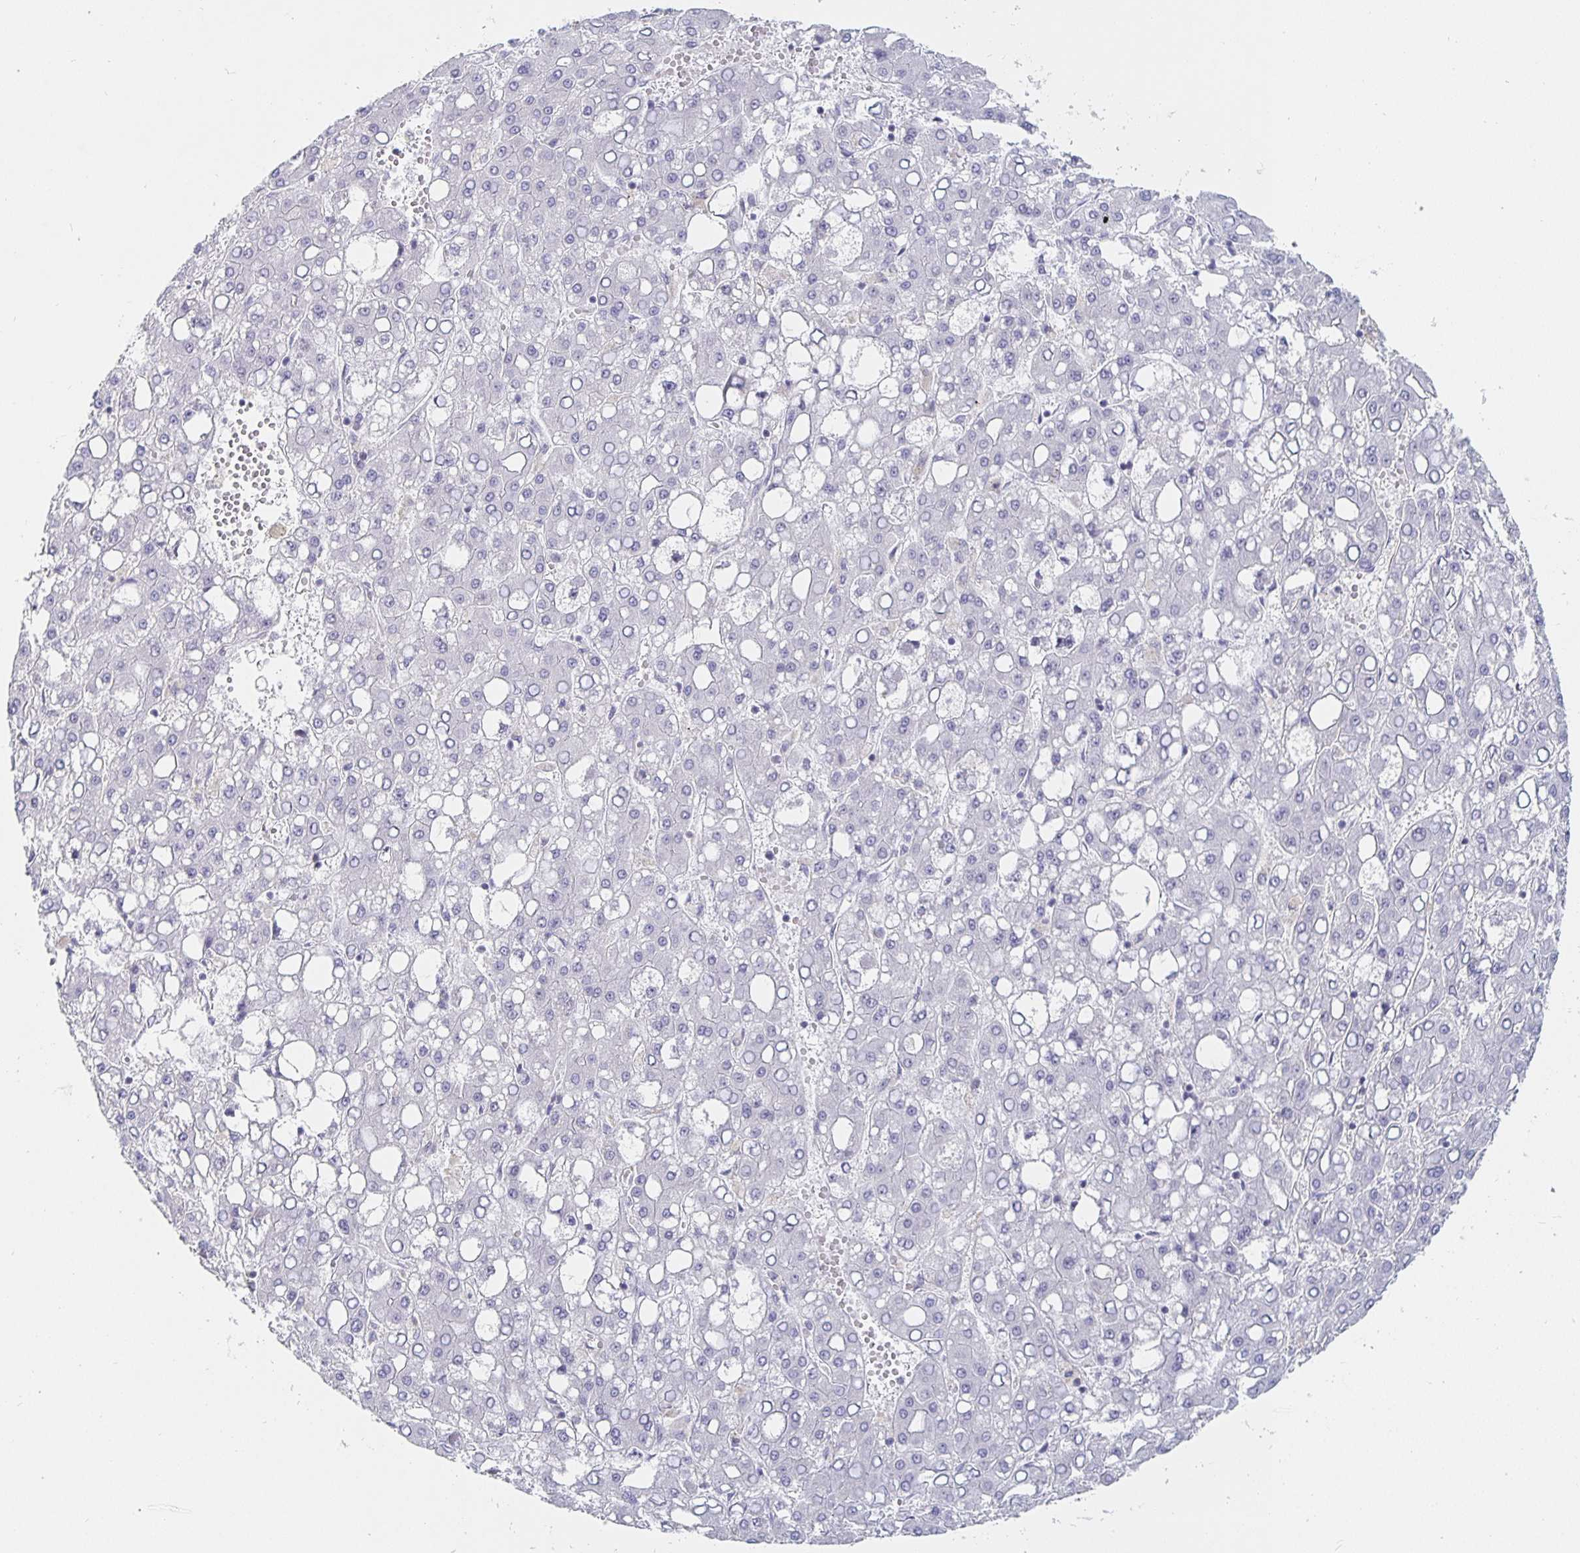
{"staining": {"intensity": "negative", "quantity": "none", "location": "none"}, "tissue": "liver cancer", "cell_type": "Tumor cells", "image_type": "cancer", "snomed": [{"axis": "morphology", "description": "Carcinoma, Hepatocellular, NOS"}, {"axis": "topography", "description": "Liver"}], "caption": "The histopathology image demonstrates no significant expression in tumor cells of liver cancer.", "gene": "S100G", "patient": {"sex": "male", "age": 65}}